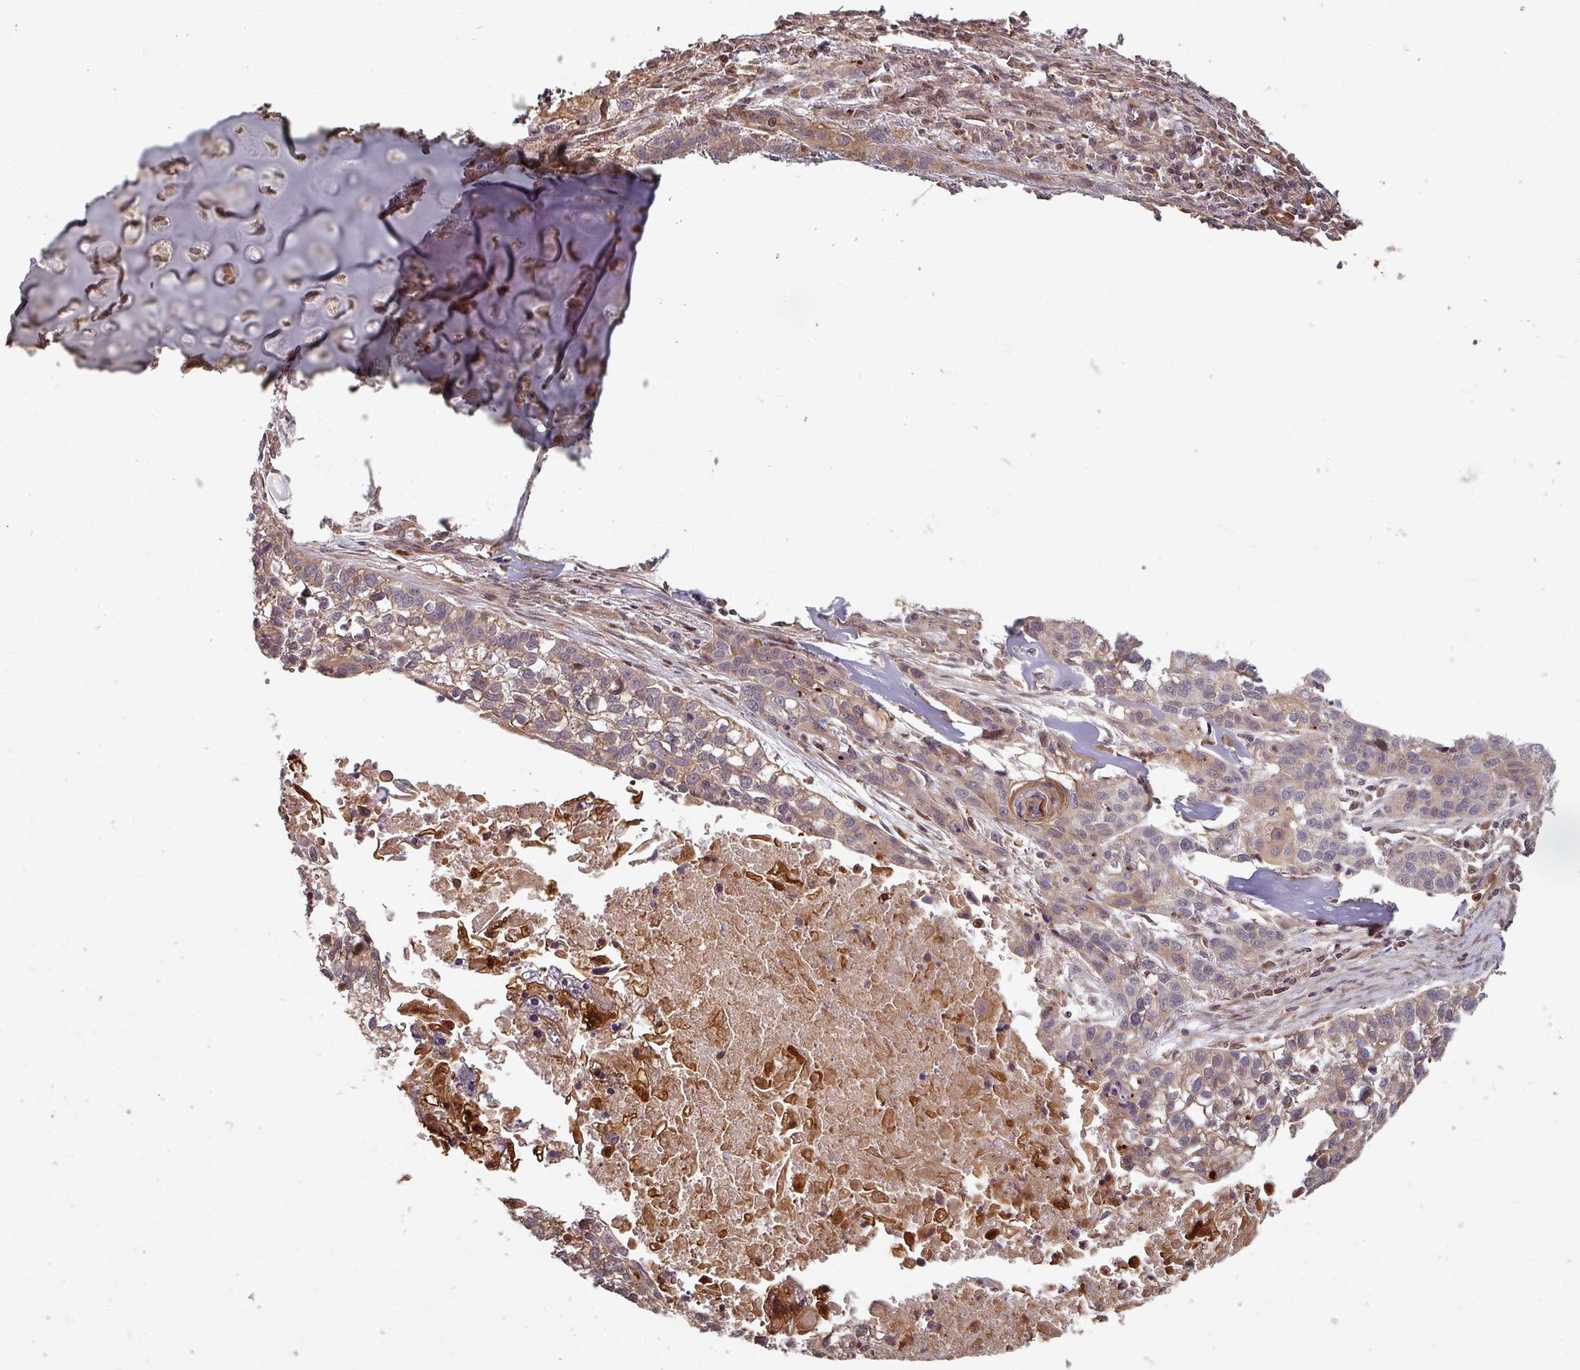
{"staining": {"intensity": "weak", "quantity": "25%-75%", "location": "cytoplasmic/membranous"}, "tissue": "lung cancer", "cell_type": "Tumor cells", "image_type": "cancer", "snomed": [{"axis": "morphology", "description": "Squamous cell carcinoma, NOS"}, {"axis": "topography", "description": "Lung"}], "caption": "Lung squamous cell carcinoma was stained to show a protein in brown. There is low levels of weak cytoplasmic/membranous positivity in approximately 25%-75% of tumor cells. The staining was performed using DAB (3,3'-diaminobenzidine), with brown indicating positive protein expression. Nuclei are stained blue with hematoxylin.", "gene": "EID1", "patient": {"sex": "male", "age": 74}}